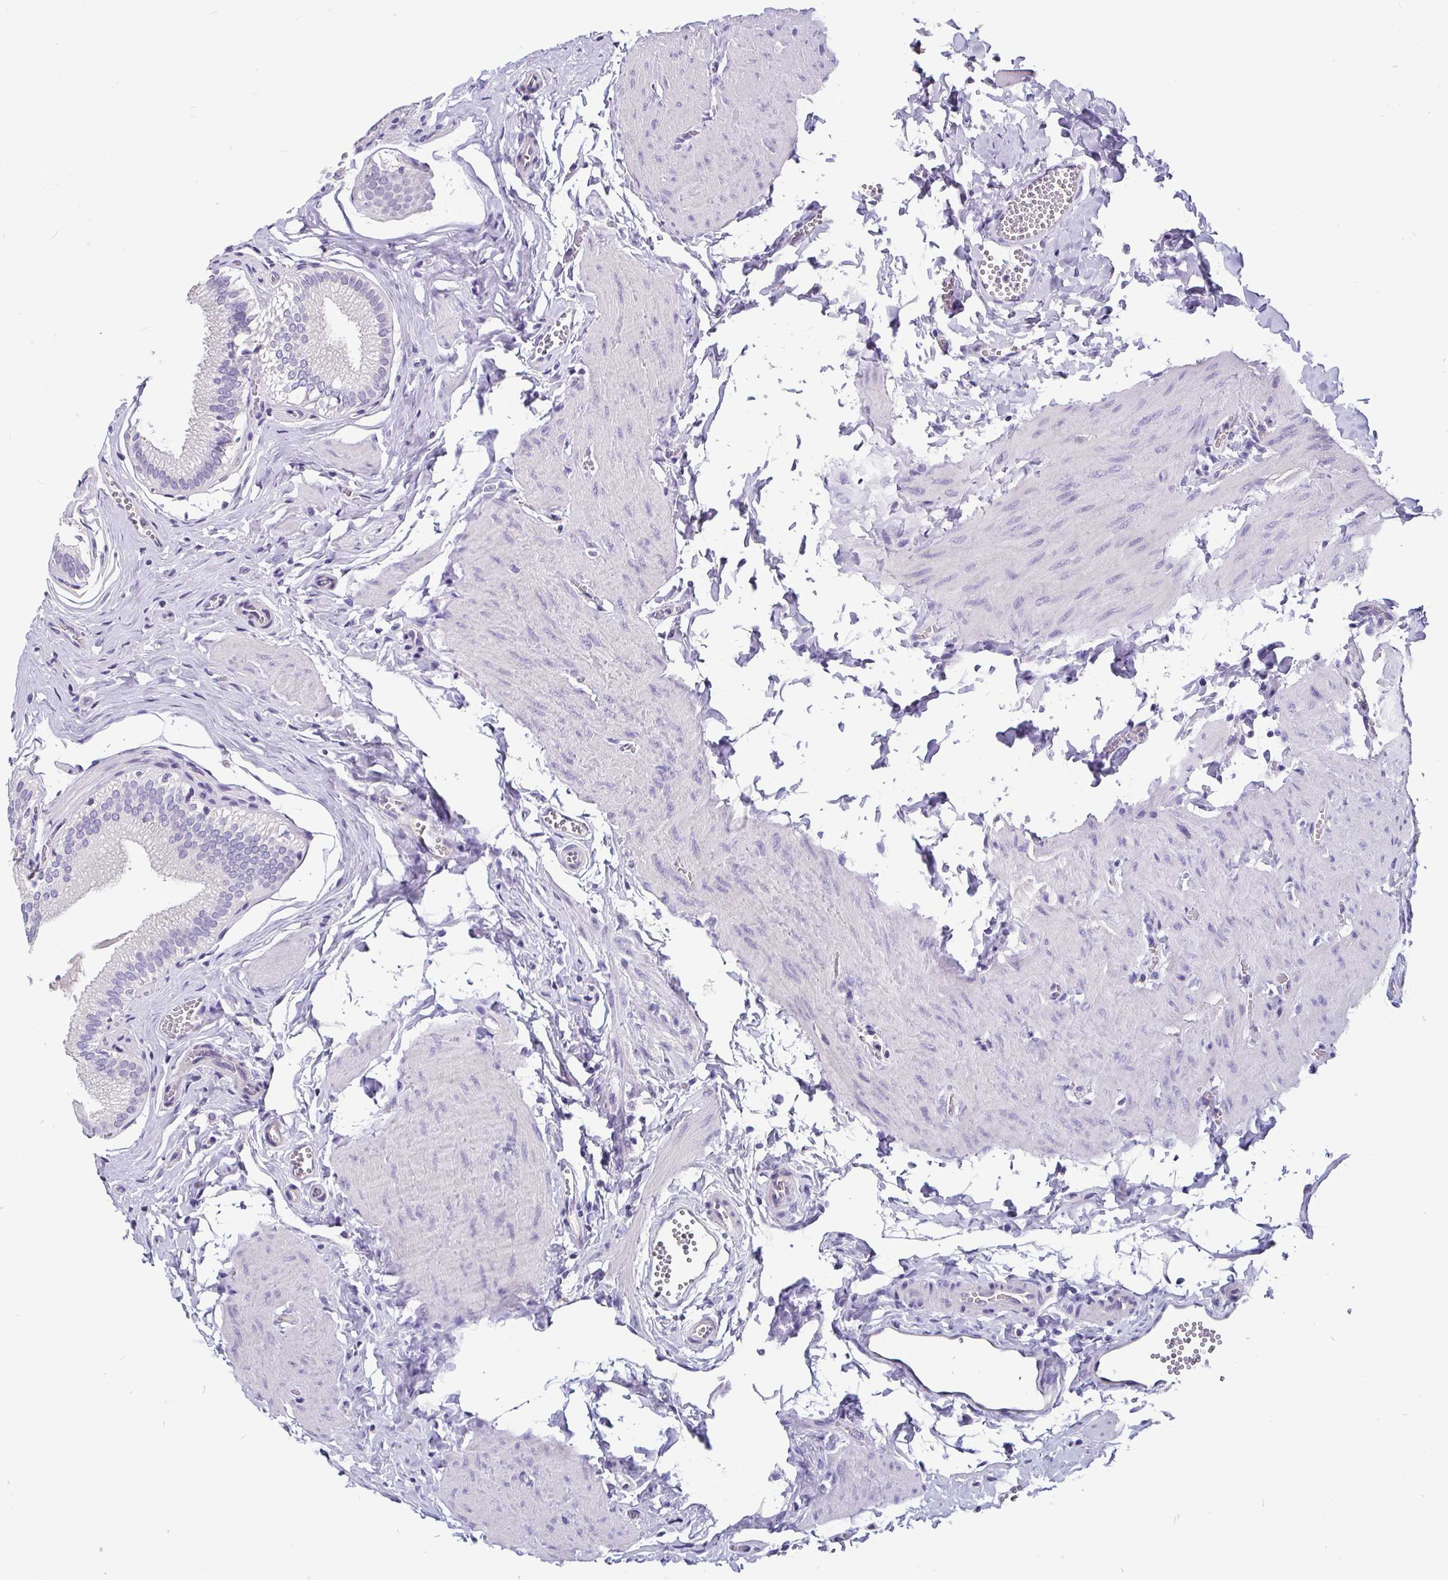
{"staining": {"intensity": "negative", "quantity": "none", "location": "none"}, "tissue": "gallbladder", "cell_type": "Glandular cells", "image_type": "normal", "snomed": [{"axis": "morphology", "description": "Normal tissue, NOS"}, {"axis": "topography", "description": "Gallbladder"}, {"axis": "topography", "description": "Peripheral nerve tissue"}], "caption": "Immunohistochemical staining of unremarkable human gallbladder displays no significant staining in glandular cells.", "gene": "ADAMTS6", "patient": {"sex": "male", "age": 17}}